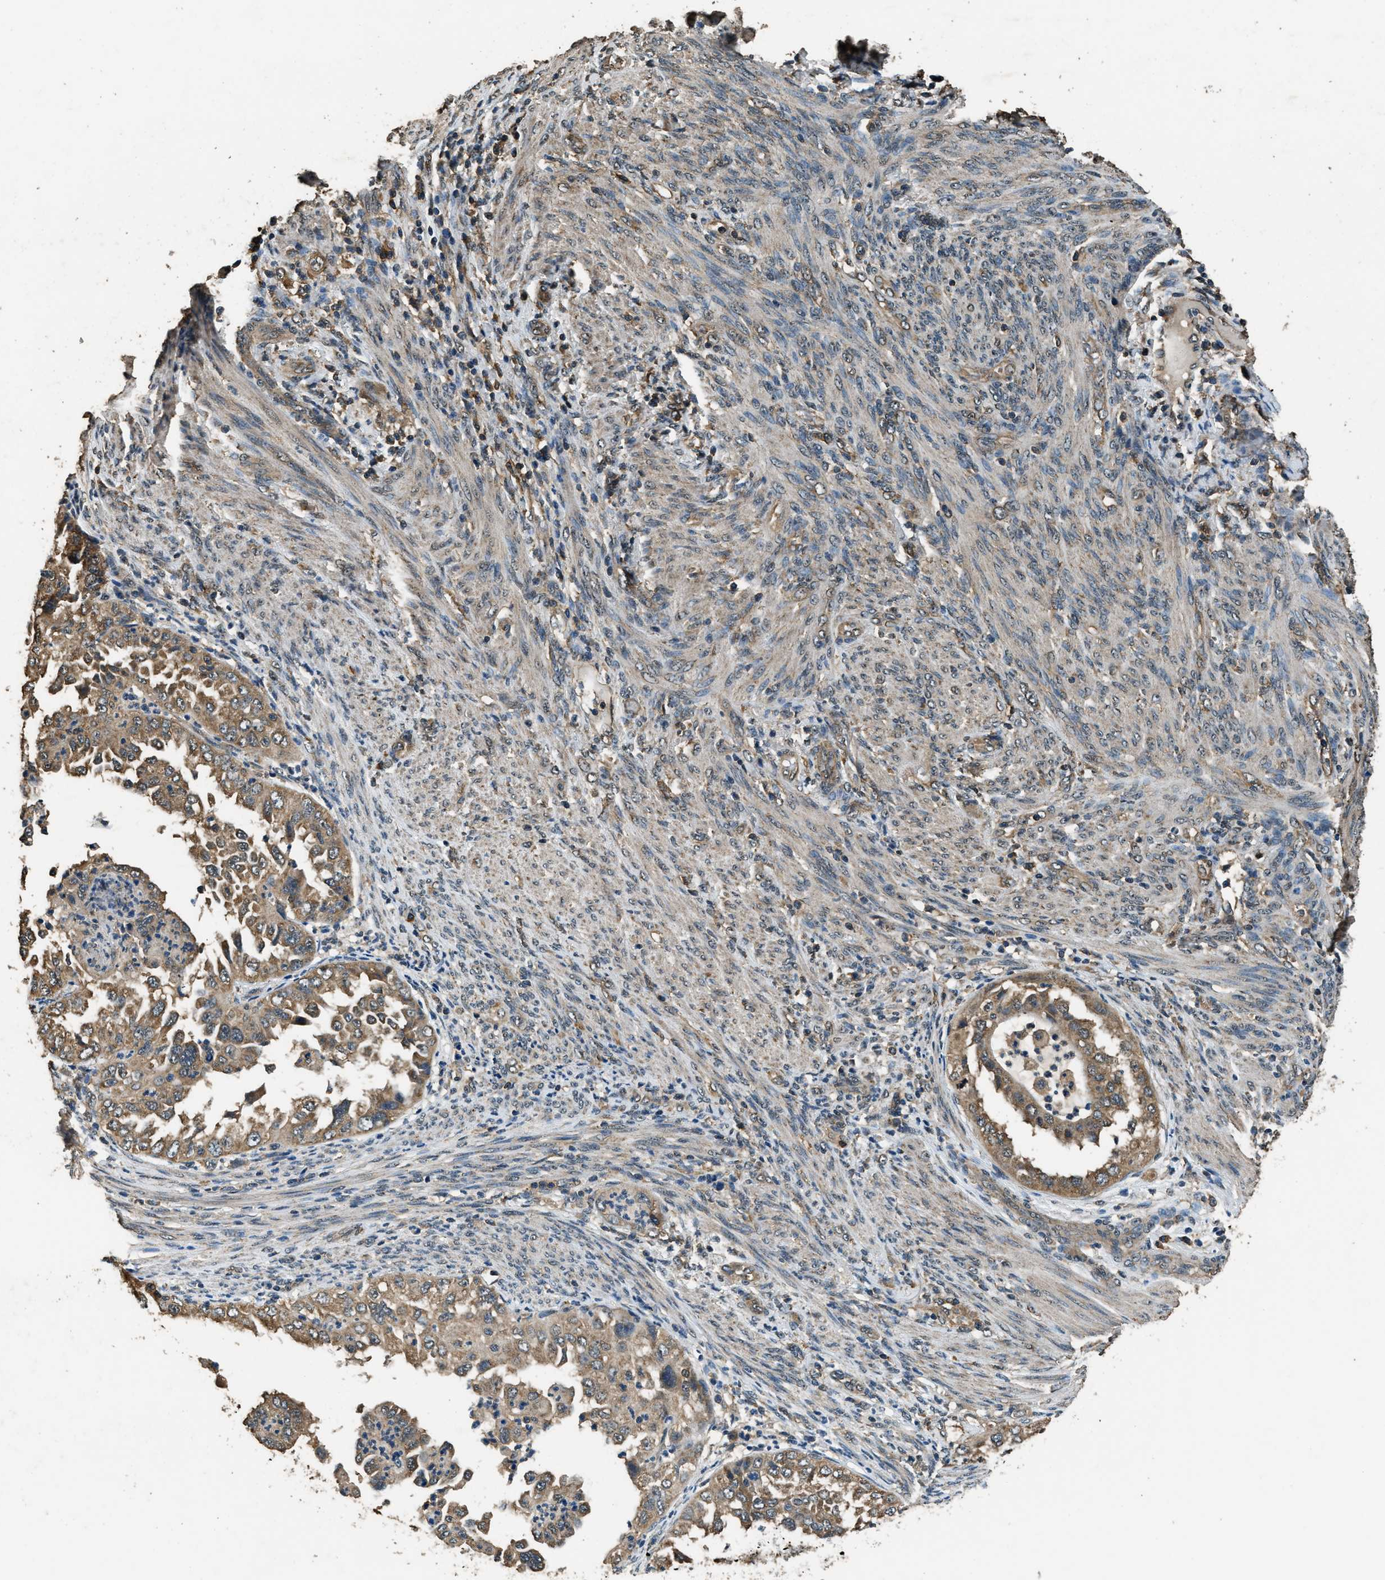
{"staining": {"intensity": "moderate", "quantity": ">75%", "location": "cytoplasmic/membranous"}, "tissue": "endometrial cancer", "cell_type": "Tumor cells", "image_type": "cancer", "snomed": [{"axis": "morphology", "description": "Adenocarcinoma, NOS"}, {"axis": "topography", "description": "Endometrium"}], "caption": "A high-resolution histopathology image shows immunohistochemistry (IHC) staining of adenocarcinoma (endometrial), which reveals moderate cytoplasmic/membranous expression in approximately >75% of tumor cells. (DAB (3,3'-diaminobenzidine) IHC with brightfield microscopy, high magnification).", "gene": "SALL3", "patient": {"sex": "female", "age": 85}}